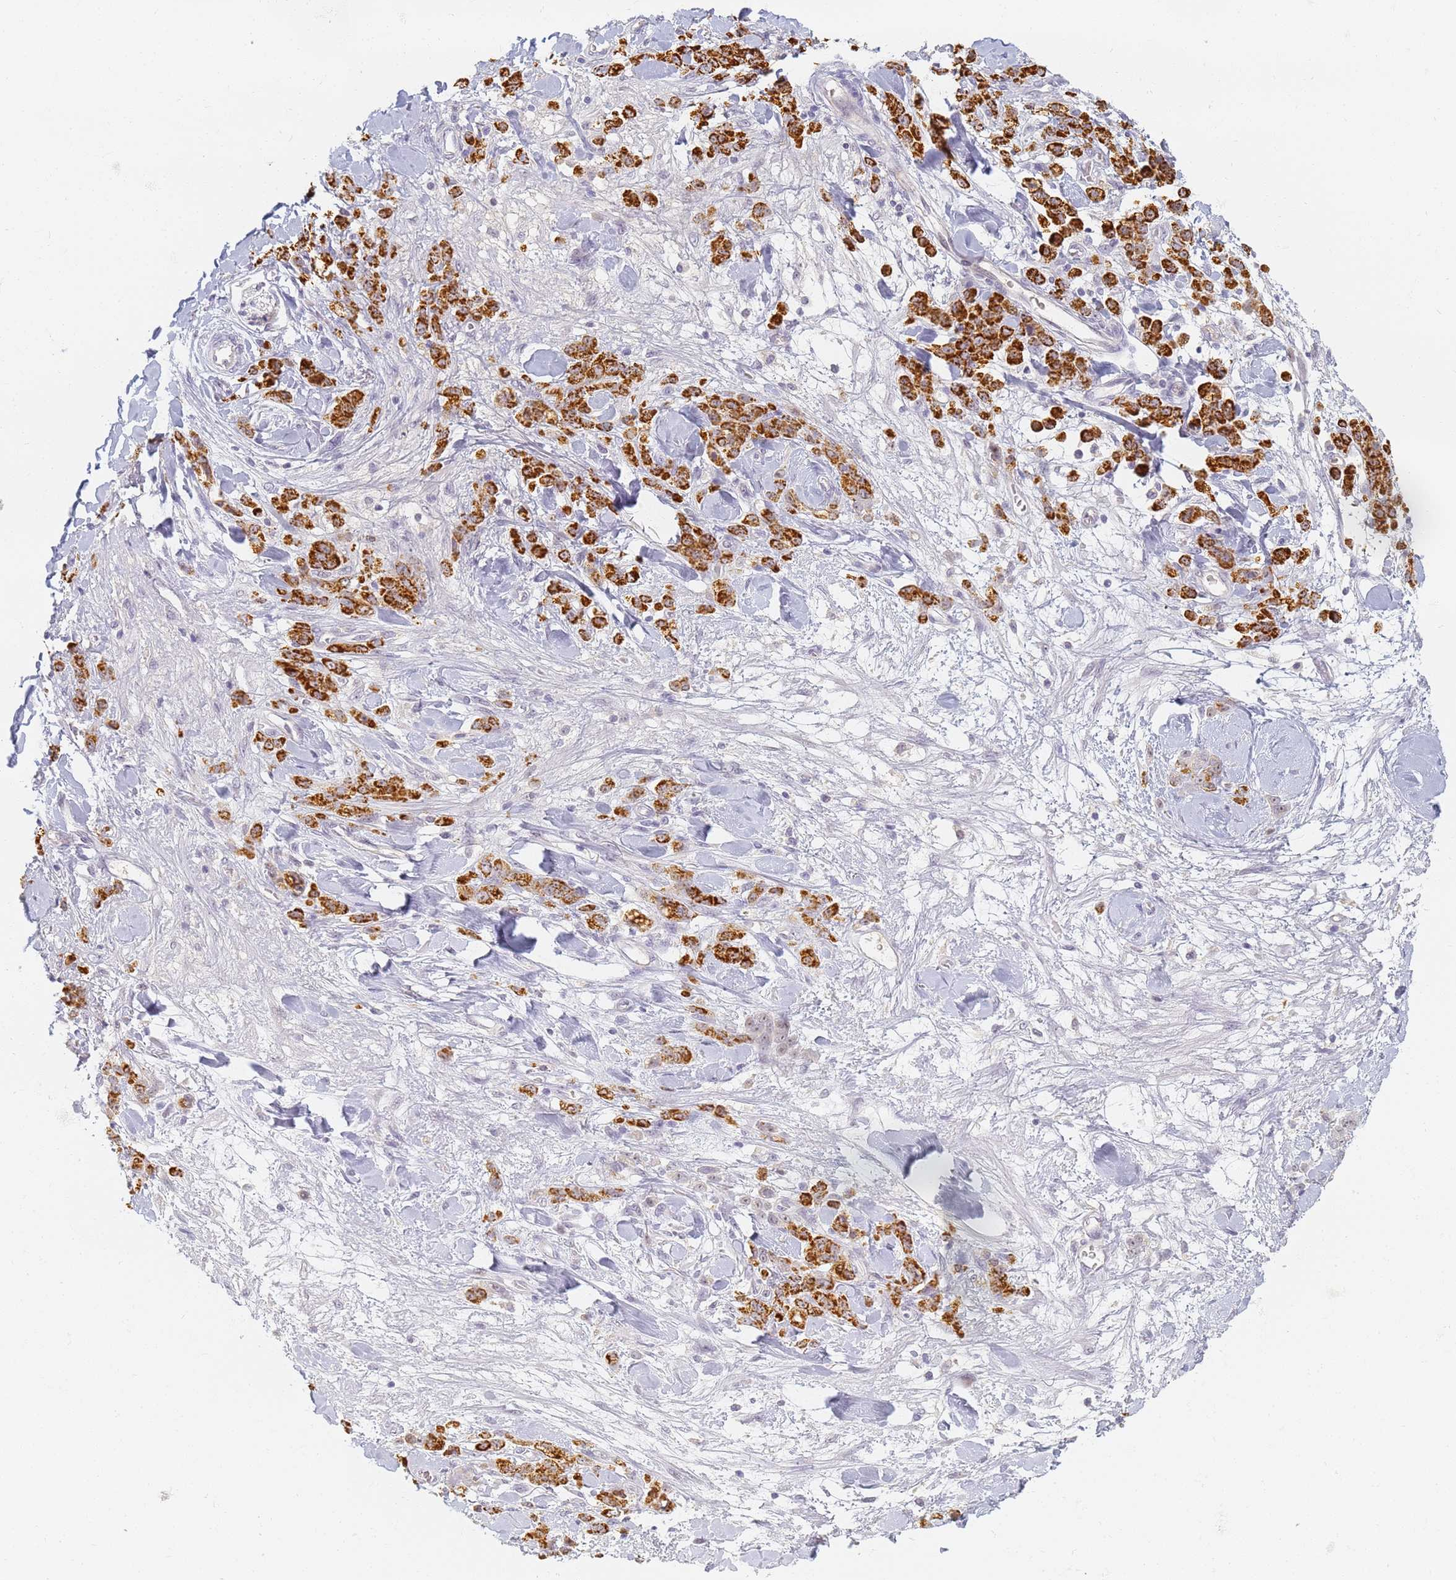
{"staining": {"intensity": "strong", "quantity": ">75%", "location": "cytoplasmic/membranous"}, "tissue": "stomach cancer", "cell_type": "Tumor cells", "image_type": "cancer", "snomed": [{"axis": "morphology", "description": "Normal tissue, NOS"}, {"axis": "morphology", "description": "Adenocarcinoma, NOS"}, {"axis": "topography", "description": "Stomach"}], "caption": "Immunohistochemistry (IHC) photomicrograph of adenocarcinoma (stomach) stained for a protein (brown), which displays high levels of strong cytoplasmic/membranous expression in about >75% of tumor cells.", "gene": "SLC38A9", "patient": {"sex": "male", "age": 82}}